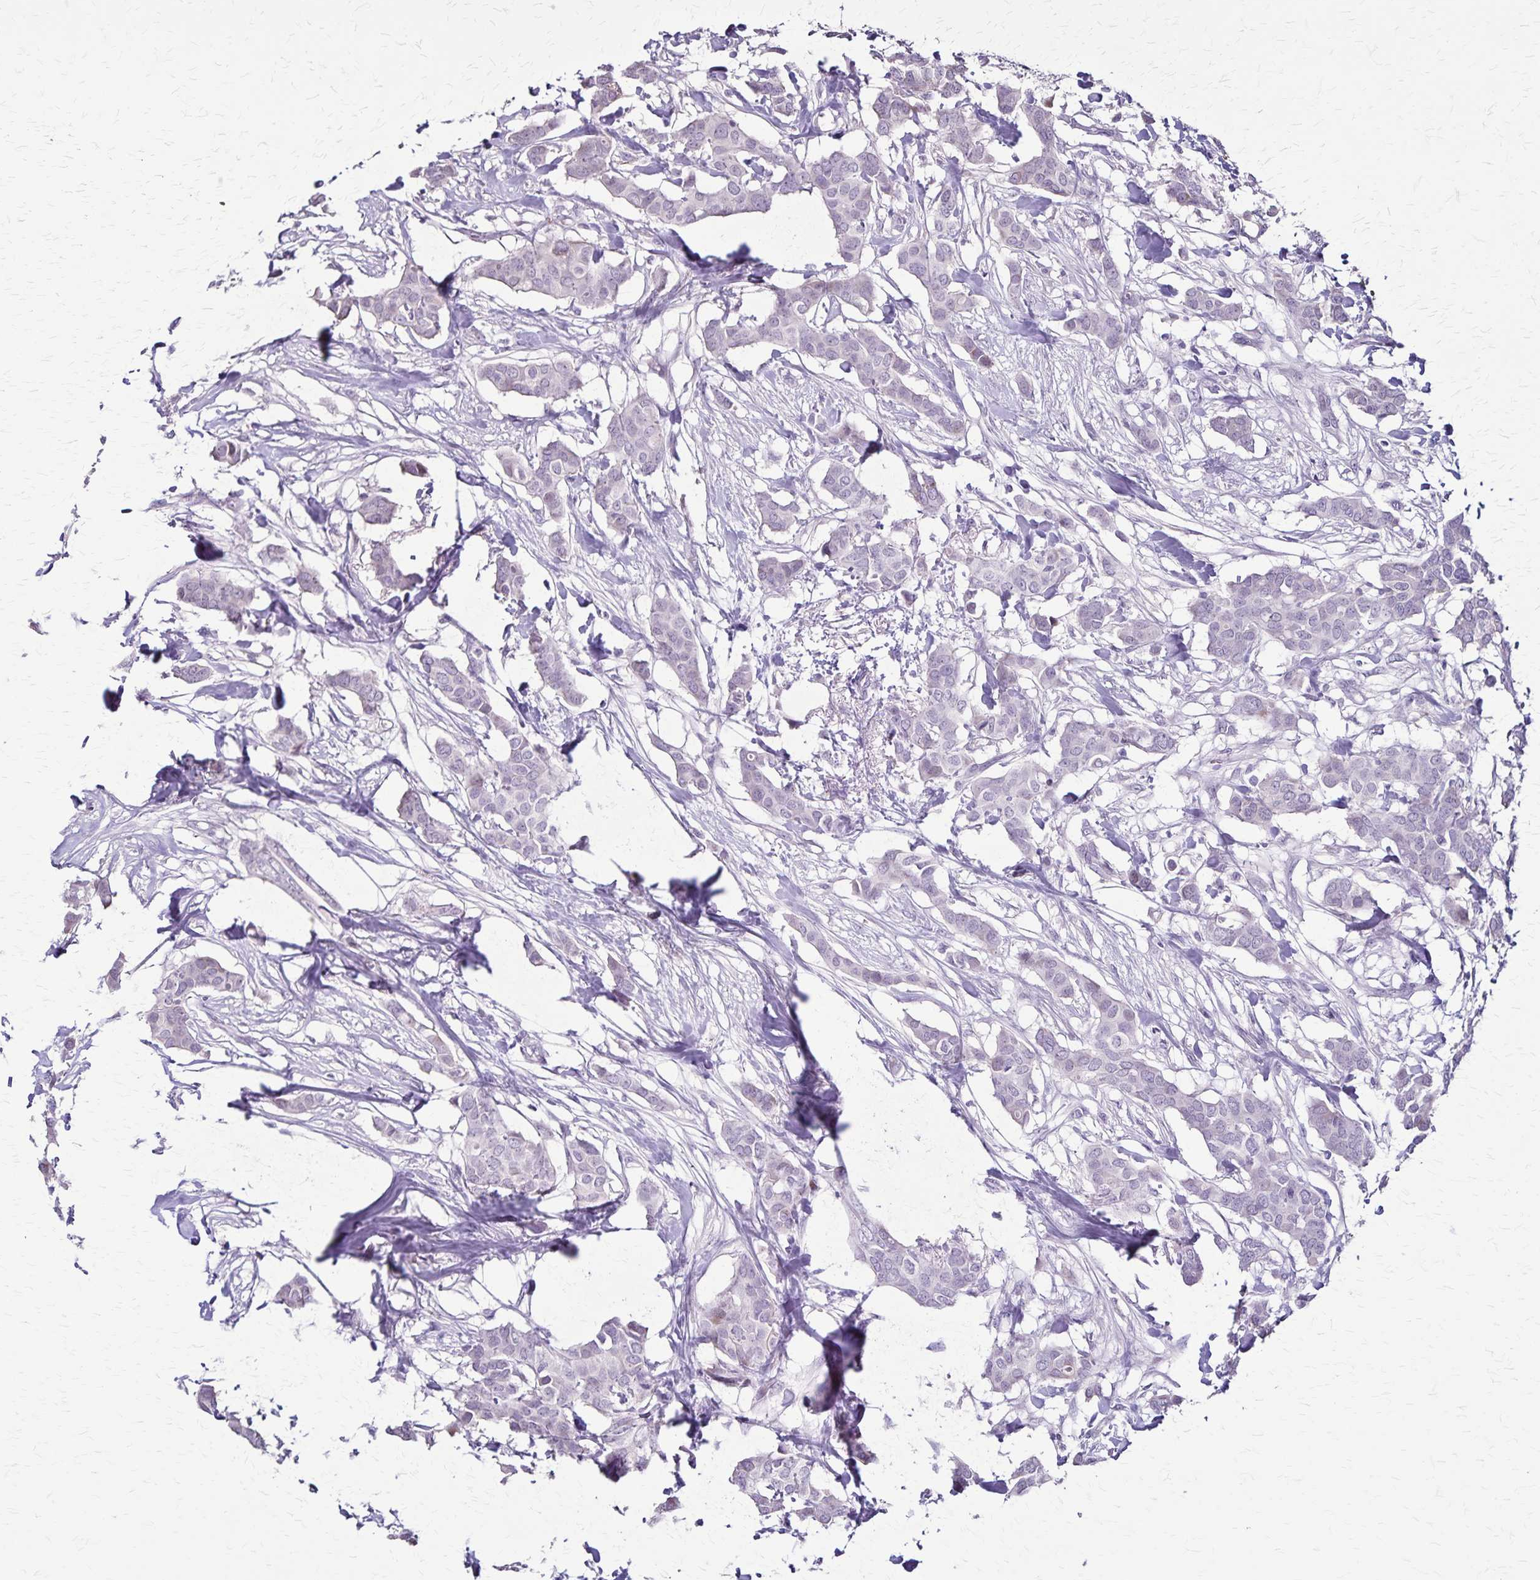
{"staining": {"intensity": "negative", "quantity": "none", "location": "none"}, "tissue": "breast cancer", "cell_type": "Tumor cells", "image_type": "cancer", "snomed": [{"axis": "morphology", "description": "Duct carcinoma"}, {"axis": "topography", "description": "Breast"}], "caption": "High power microscopy image of an immunohistochemistry image of intraductal carcinoma (breast), revealing no significant expression in tumor cells. (DAB (3,3'-diaminobenzidine) immunohistochemistry (IHC) visualized using brightfield microscopy, high magnification).", "gene": "OR51B5", "patient": {"sex": "female", "age": 62}}